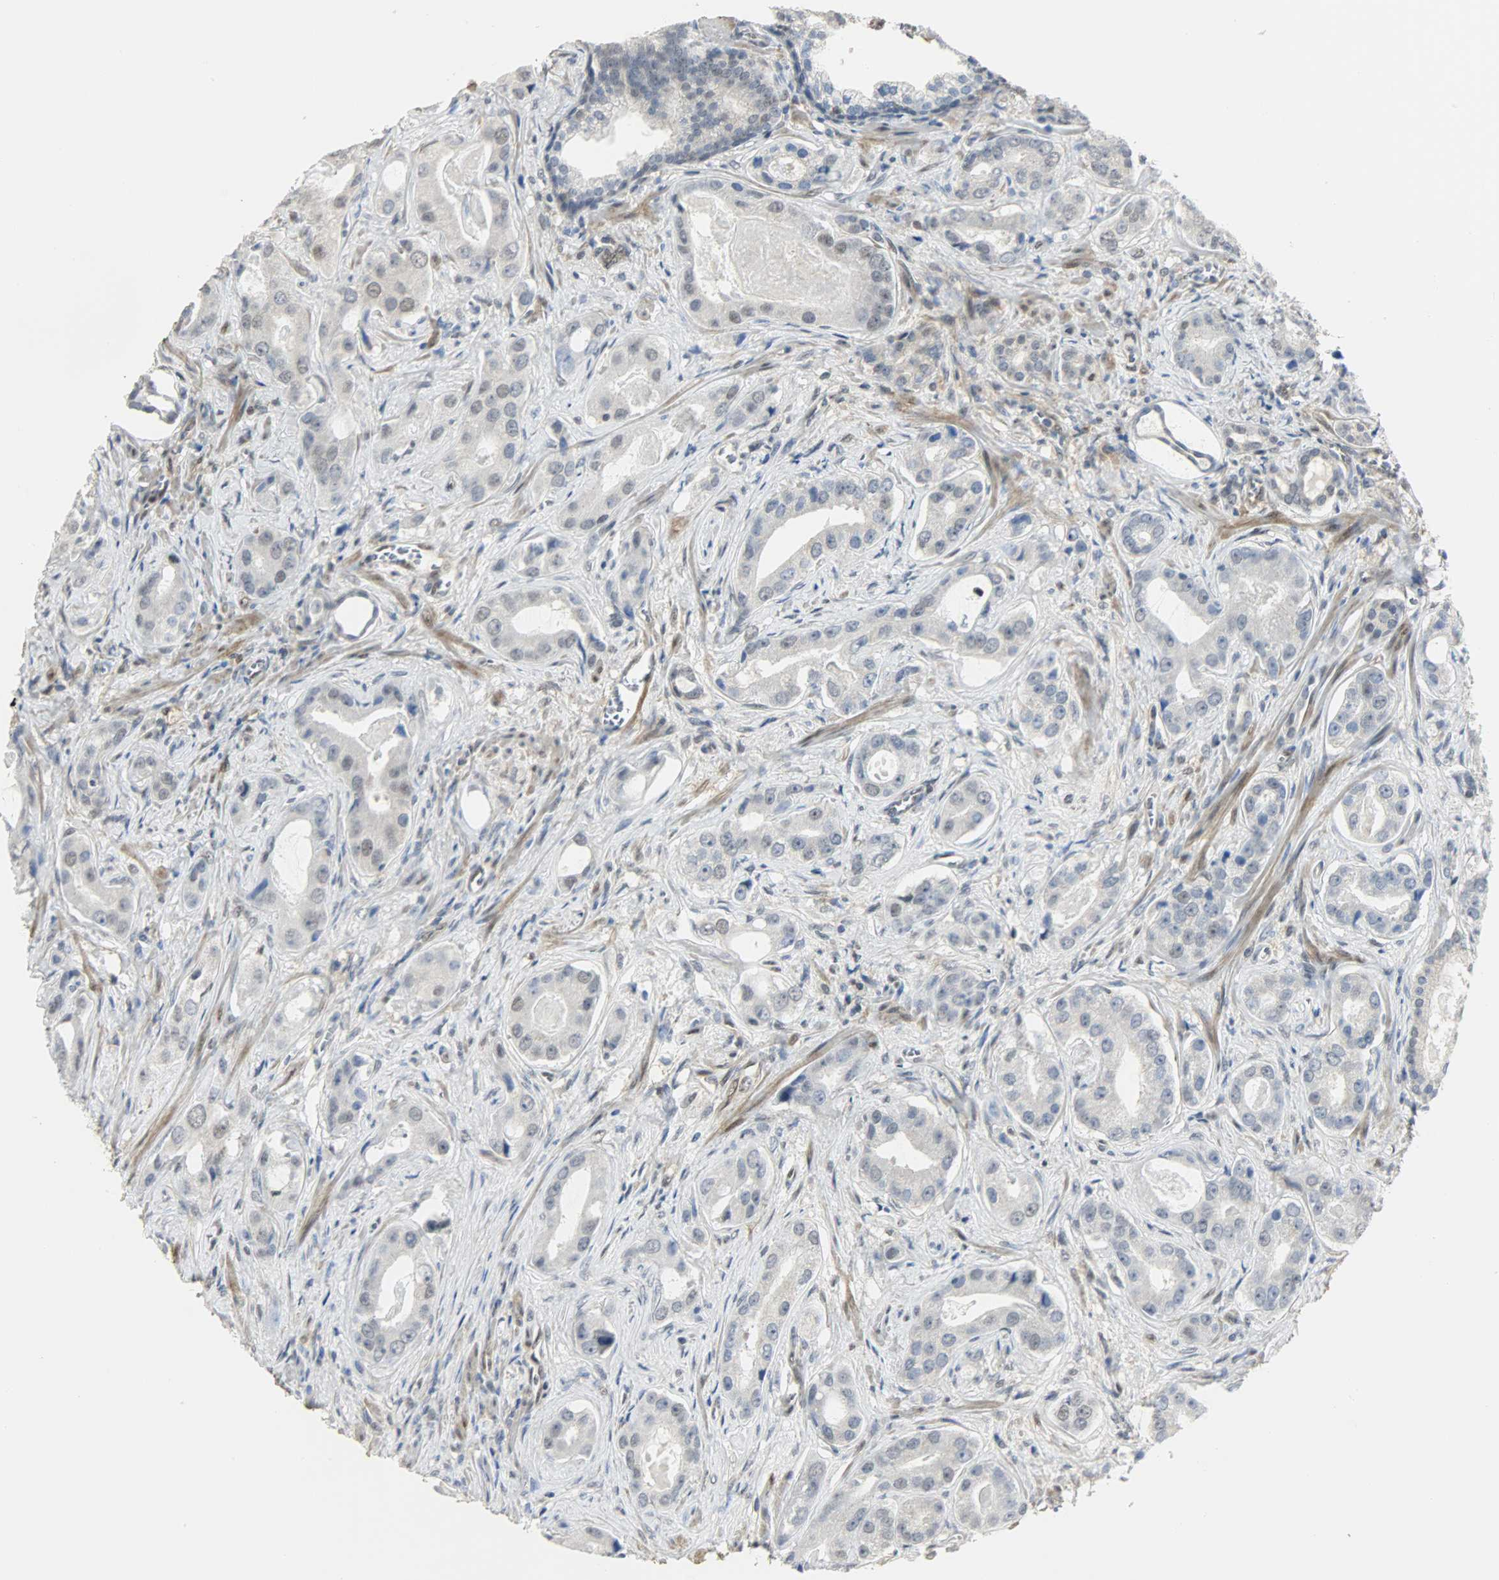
{"staining": {"intensity": "strong", "quantity": "<25%", "location": "nuclear"}, "tissue": "prostate cancer", "cell_type": "Tumor cells", "image_type": "cancer", "snomed": [{"axis": "morphology", "description": "Adenocarcinoma, Low grade"}, {"axis": "topography", "description": "Prostate"}], "caption": "Tumor cells demonstrate medium levels of strong nuclear staining in about <25% of cells in human prostate cancer. The staining was performed using DAB to visualize the protein expression in brown, while the nuclei were stained in blue with hematoxylin (Magnification: 20x).", "gene": "NPEPL1", "patient": {"sex": "male", "age": 59}}